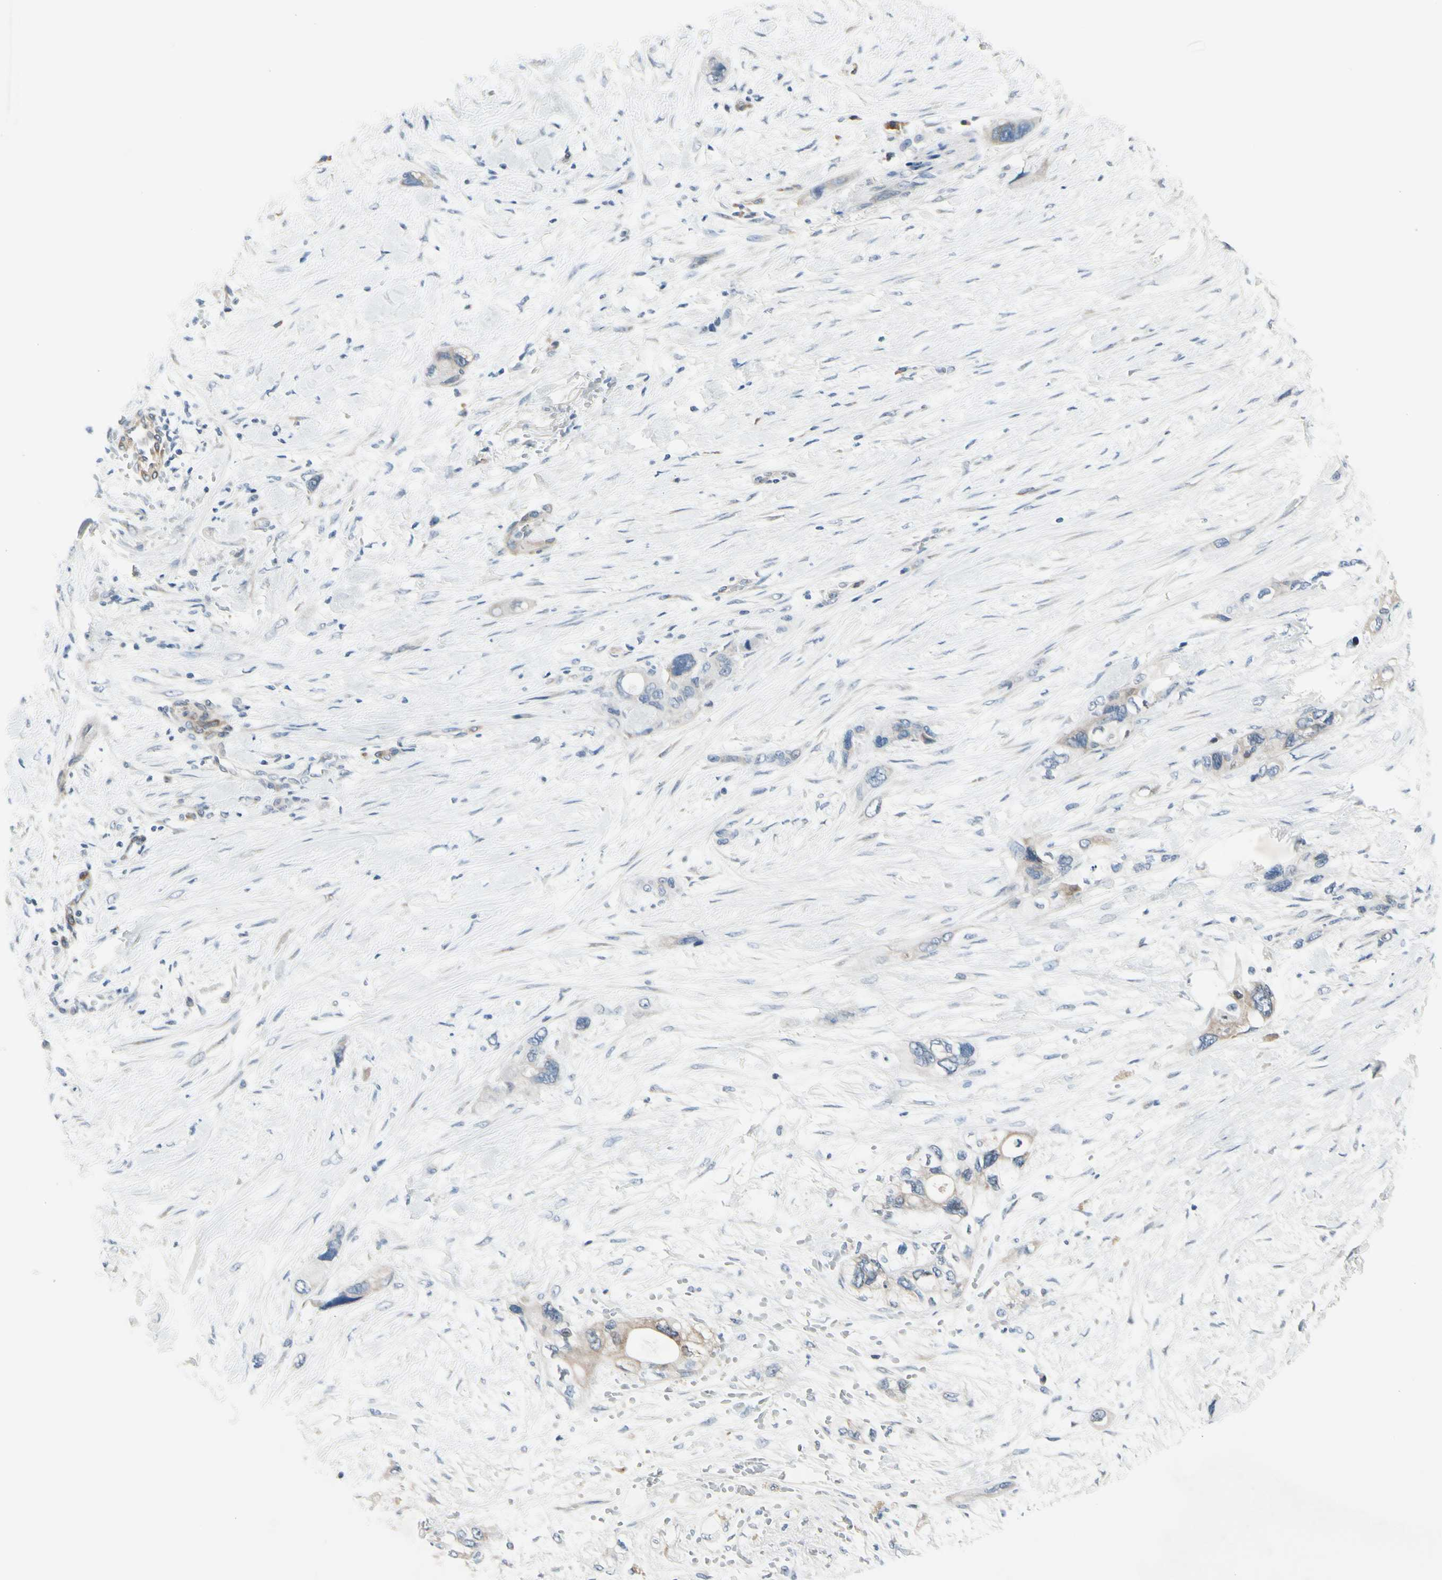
{"staining": {"intensity": "weak", "quantity": "<25%", "location": "cytoplasmic/membranous"}, "tissue": "pancreatic cancer", "cell_type": "Tumor cells", "image_type": "cancer", "snomed": [{"axis": "morphology", "description": "Adenocarcinoma, NOS"}, {"axis": "topography", "description": "Pancreas"}], "caption": "This is a histopathology image of immunohistochemistry (IHC) staining of pancreatic cancer, which shows no positivity in tumor cells.", "gene": "MAP2", "patient": {"sex": "male", "age": 46}}